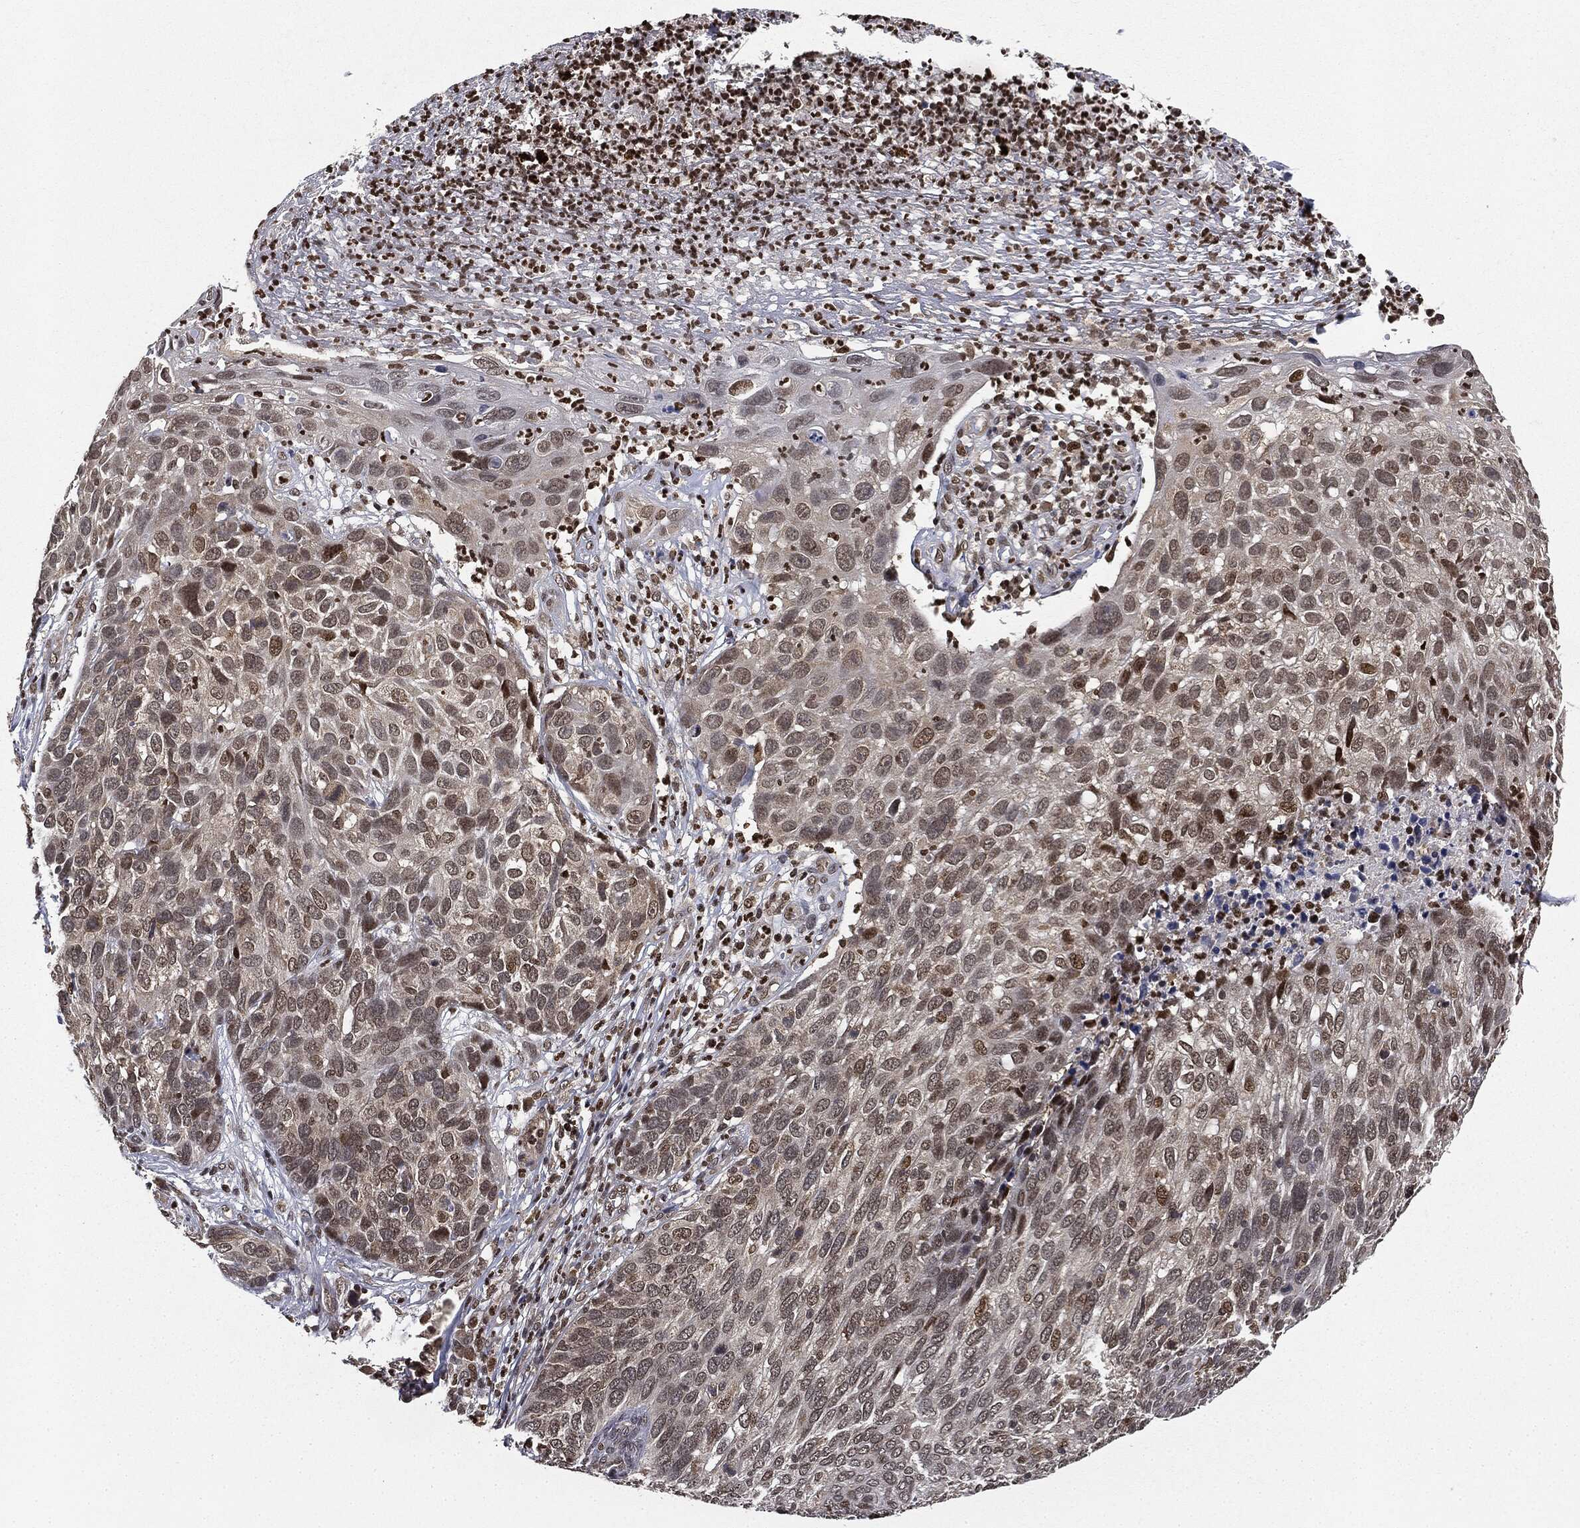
{"staining": {"intensity": "moderate", "quantity": "<25%", "location": "nuclear"}, "tissue": "skin cancer", "cell_type": "Tumor cells", "image_type": "cancer", "snomed": [{"axis": "morphology", "description": "Squamous cell carcinoma, NOS"}, {"axis": "topography", "description": "Skin"}], "caption": "Immunohistochemistry (IHC) photomicrograph of neoplastic tissue: human skin squamous cell carcinoma stained using immunohistochemistry (IHC) displays low levels of moderate protein expression localized specifically in the nuclear of tumor cells, appearing as a nuclear brown color.", "gene": "TBC1D22A", "patient": {"sex": "male", "age": 92}}